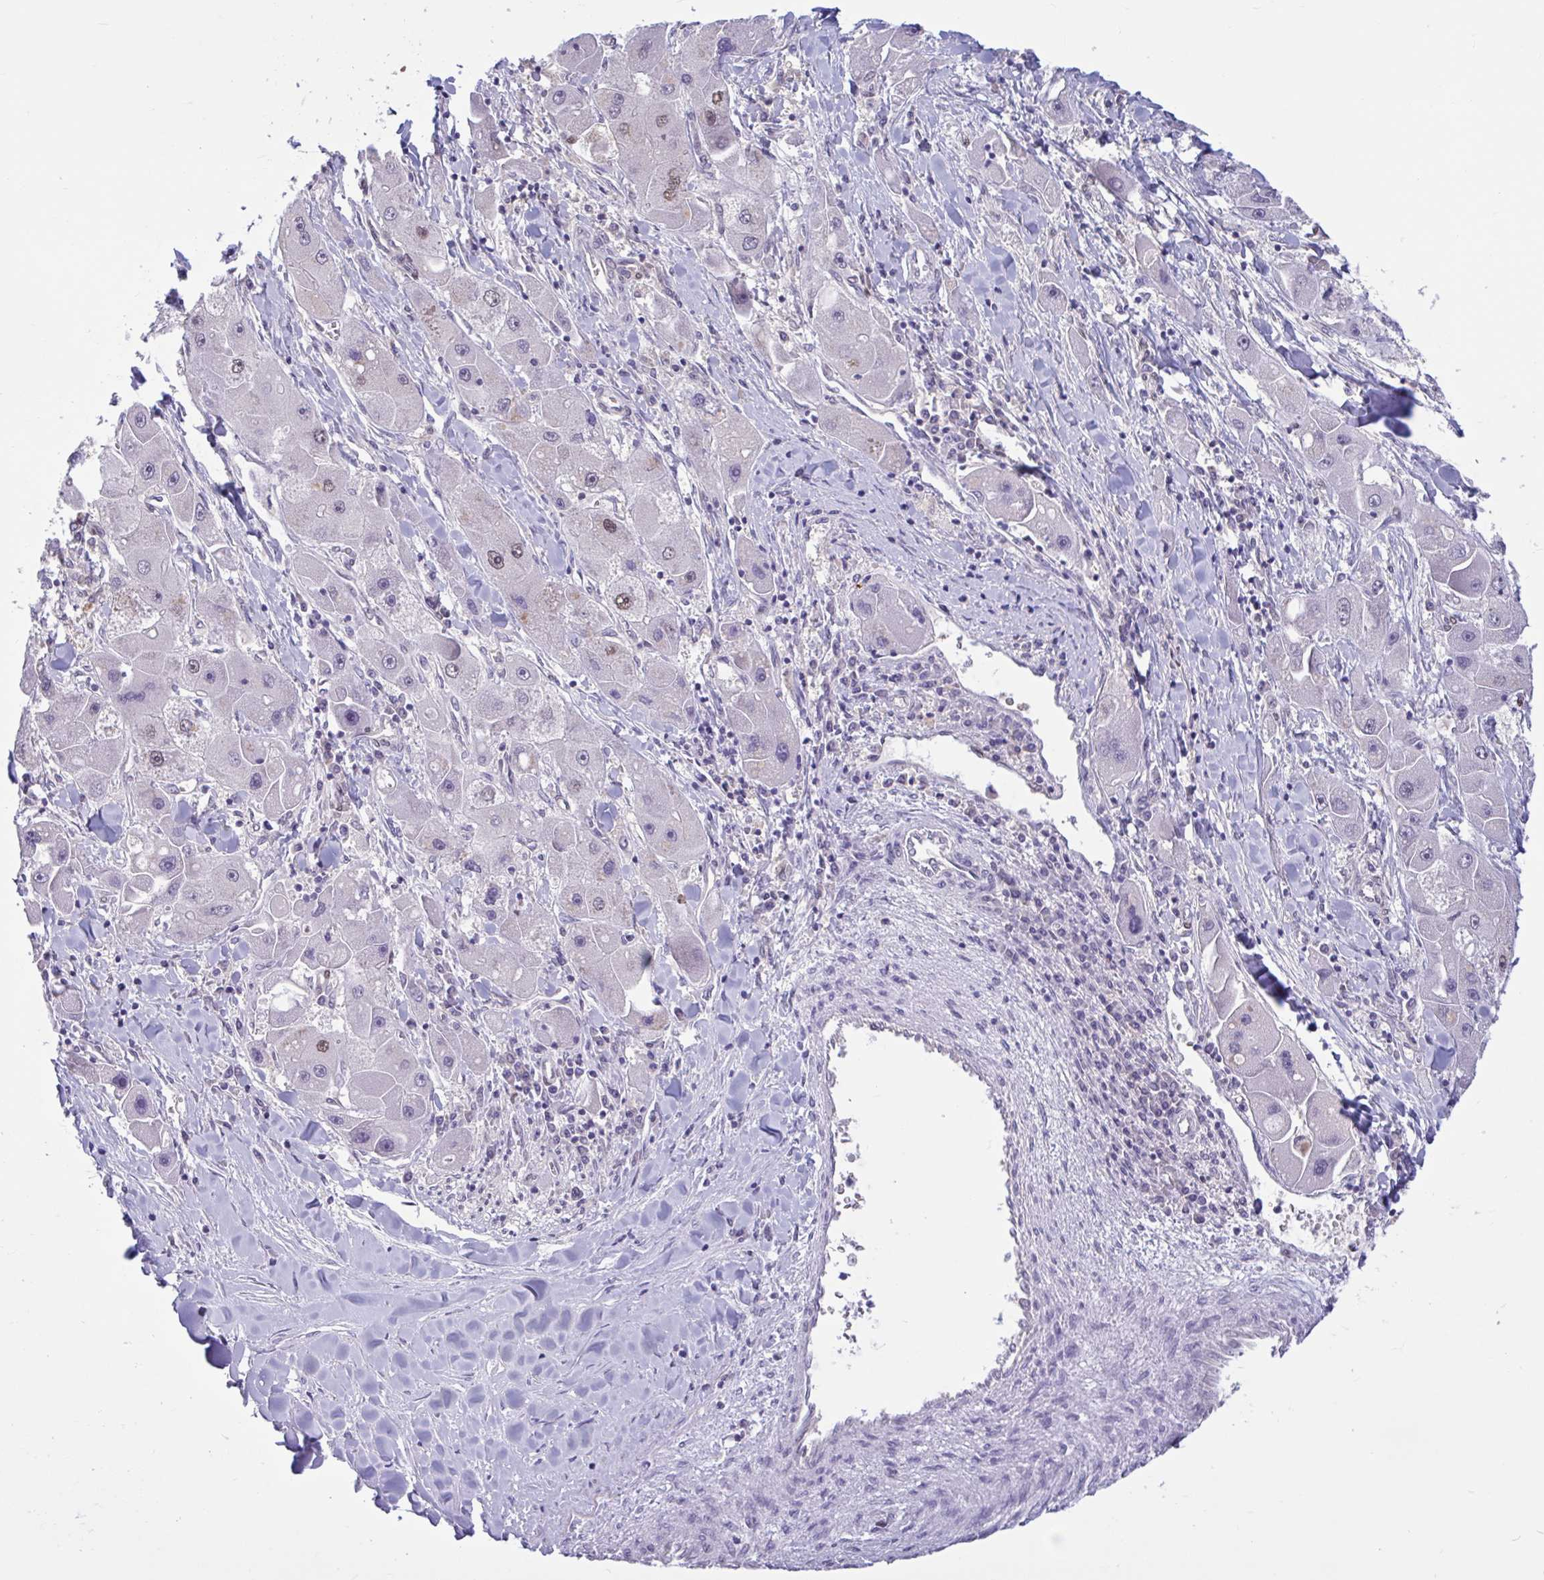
{"staining": {"intensity": "moderate", "quantity": "<25%", "location": "nuclear"}, "tissue": "liver cancer", "cell_type": "Tumor cells", "image_type": "cancer", "snomed": [{"axis": "morphology", "description": "Carcinoma, Hepatocellular, NOS"}, {"axis": "topography", "description": "Liver"}], "caption": "Immunohistochemical staining of human liver cancer (hepatocellular carcinoma) demonstrates low levels of moderate nuclear positivity in approximately <25% of tumor cells.", "gene": "RBL1", "patient": {"sex": "male", "age": 24}}